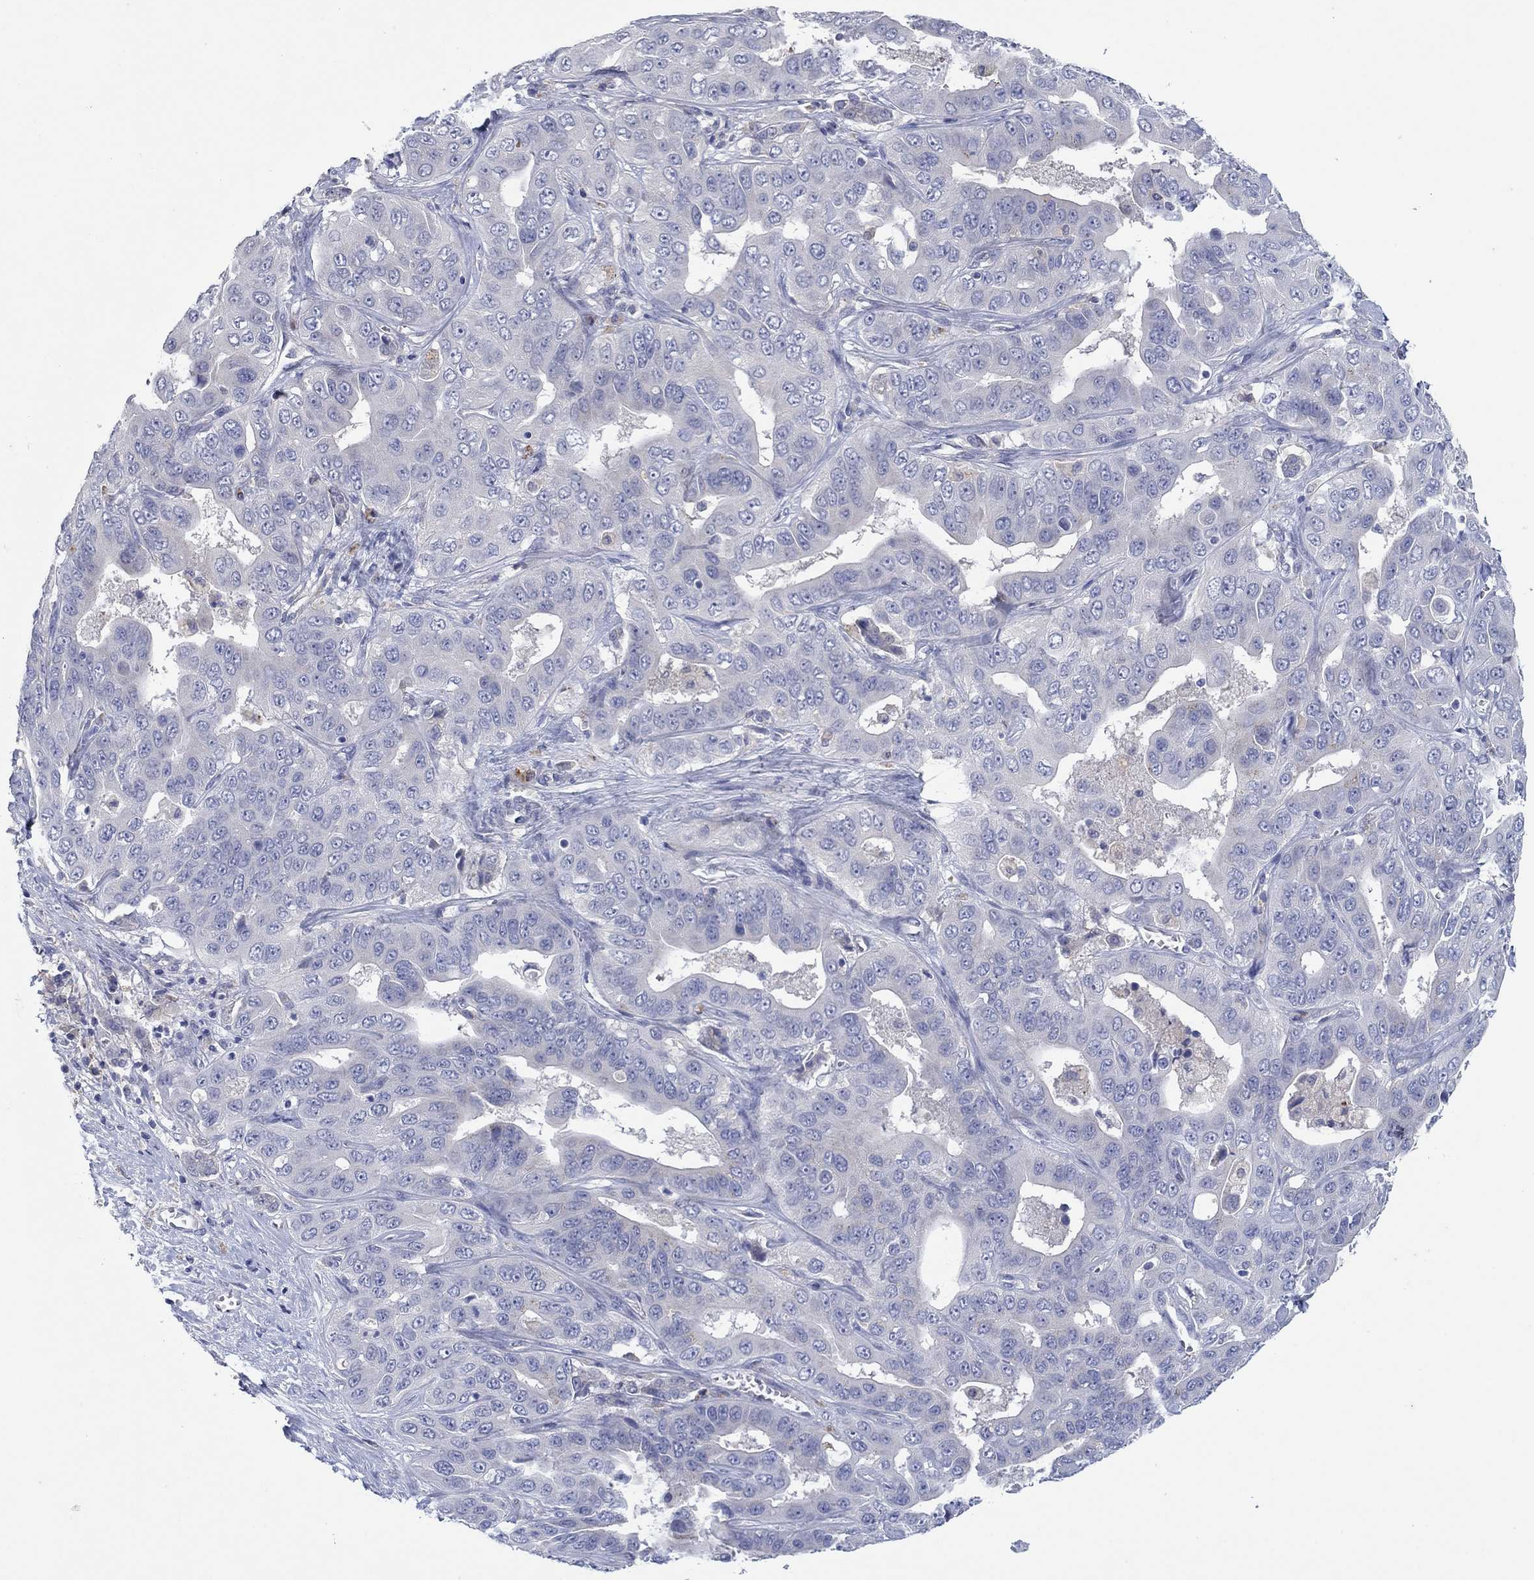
{"staining": {"intensity": "negative", "quantity": "none", "location": "none"}, "tissue": "liver cancer", "cell_type": "Tumor cells", "image_type": "cancer", "snomed": [{"axis": "morphology", "description": "Cholangiocarcinoma"}, {"axis": "topography", "description": "Liver"}], "caption": "Human cholangiocarcinoma (liver) stained for a protein using immunohistochemistry (IHC) shows no expression in tumor cells.", "gene": "PLCL2", "patient": {"sex": "female", "age": 52}}